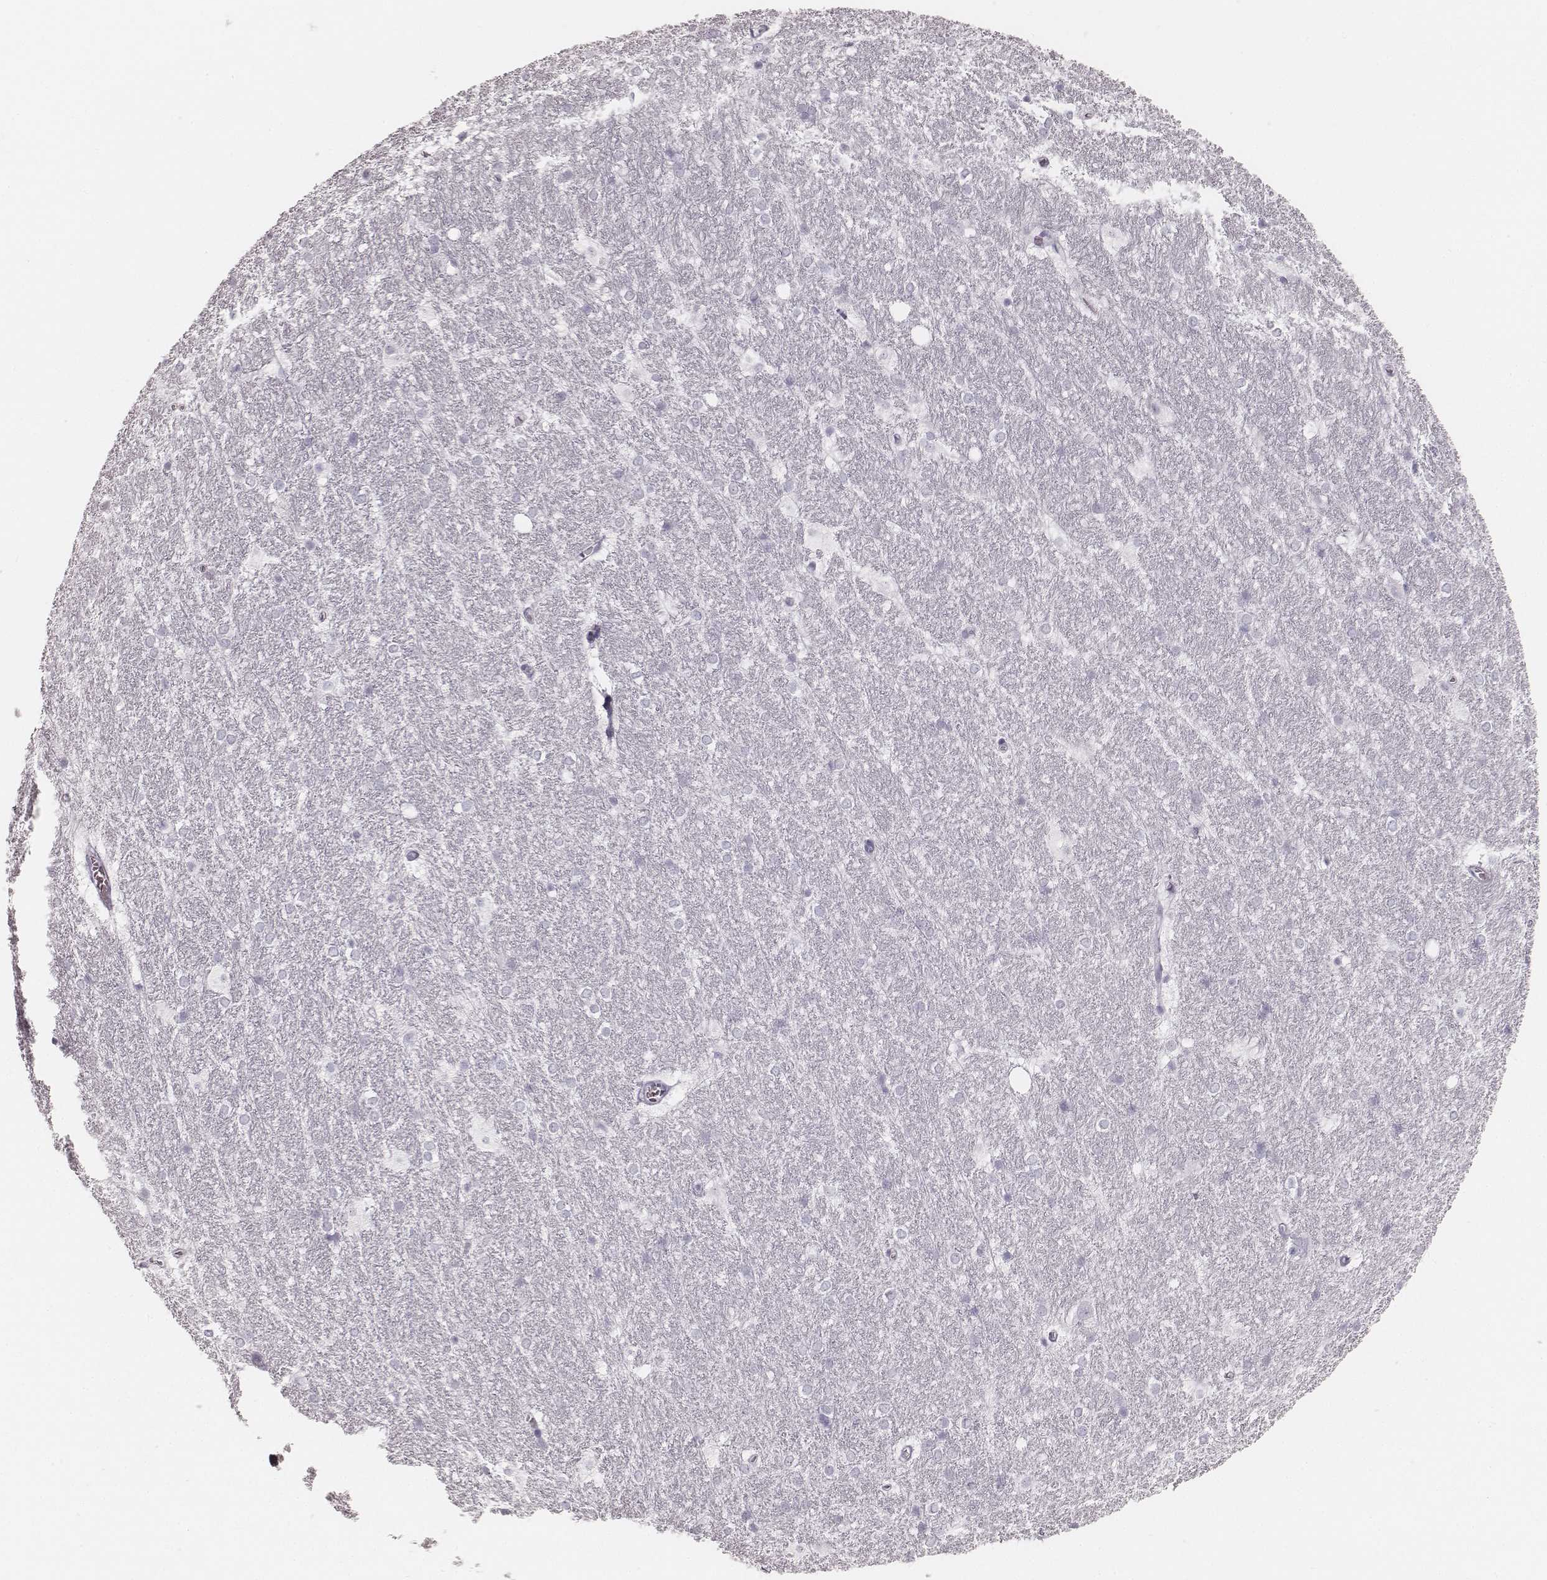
{"staining": {"intensity": "negative", "quantity": "none", "location": "none"}, "tissue": "hippocampus", "cell_type": "Glial cells", "image_type": "normal", "snomed": [{"axis": "morphology", "description": "Normal tissue, NOS"}, {"axis": "topography", "description": "Cerebral cortex"}, {"axis": "topography", "description": "Hippocampus"}], "caption": "Immunohistochemical staining of benign human hippocampus shows no significant positivity in glial cells. The staining is performed using DAB (3,3'-diaminobenzidine) brown chromogen with nuclei counter-stained in using hematoxylin.", "gene": "KRT34", "patient": {"sex": "female", "age": 19}}